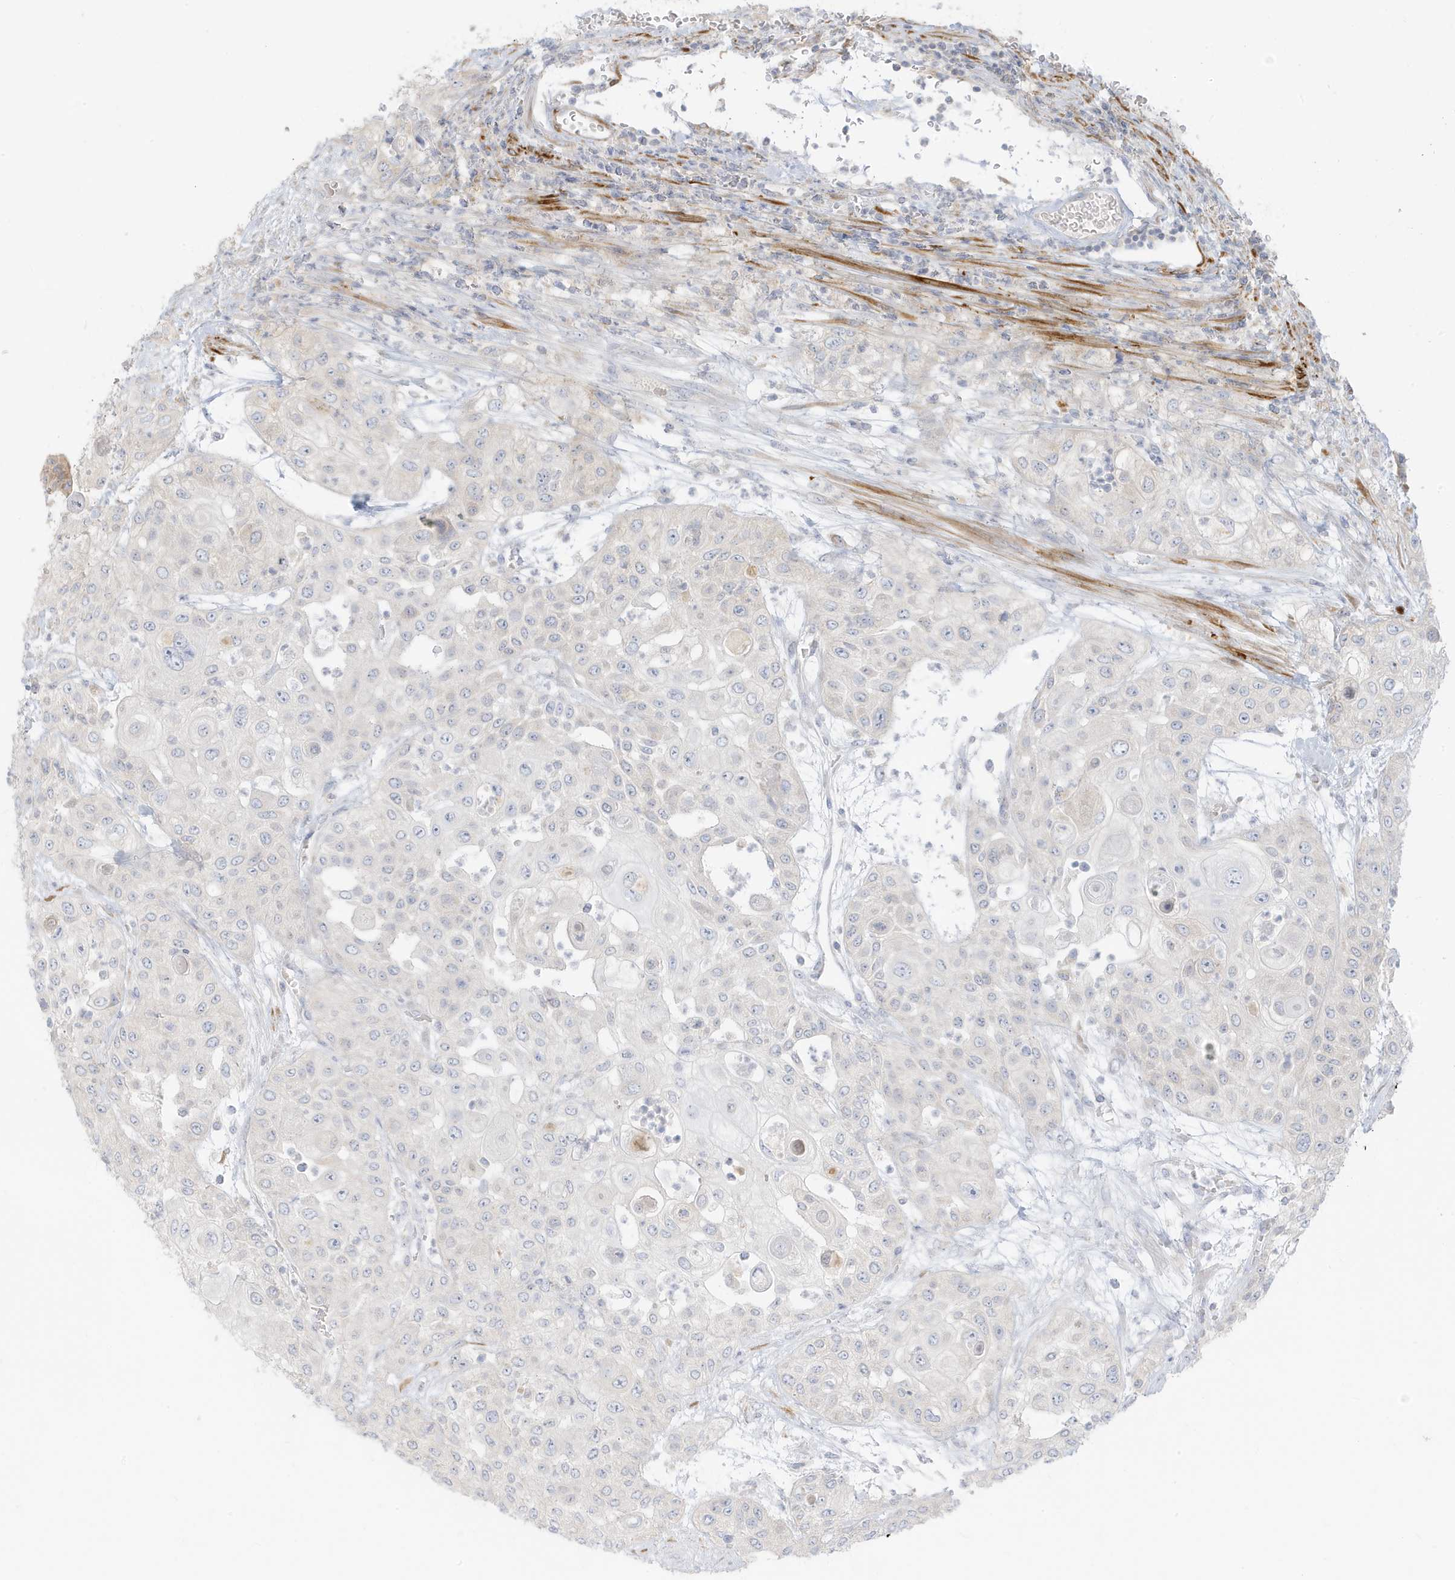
{"staining": {"intensity": "negative", "quantity": "none", "location": "none"}, "tissue": "urothelial cancer", "cell_type": "Tumor cells", "image_type": "cancer", "snomed": [{"axis": "morphology", "description": "Urothelial carcinoma, High grade"}, {"axis": "topography", "description": "Urinary bladder"}], "caption": "This is a histopathology image of immunohistochemistry (IHC) staining of urothelial cancer, which shows no expression in tumor cells.", "gene": "MCOLN1", "patient": {"sex": "female", "age": 79}}